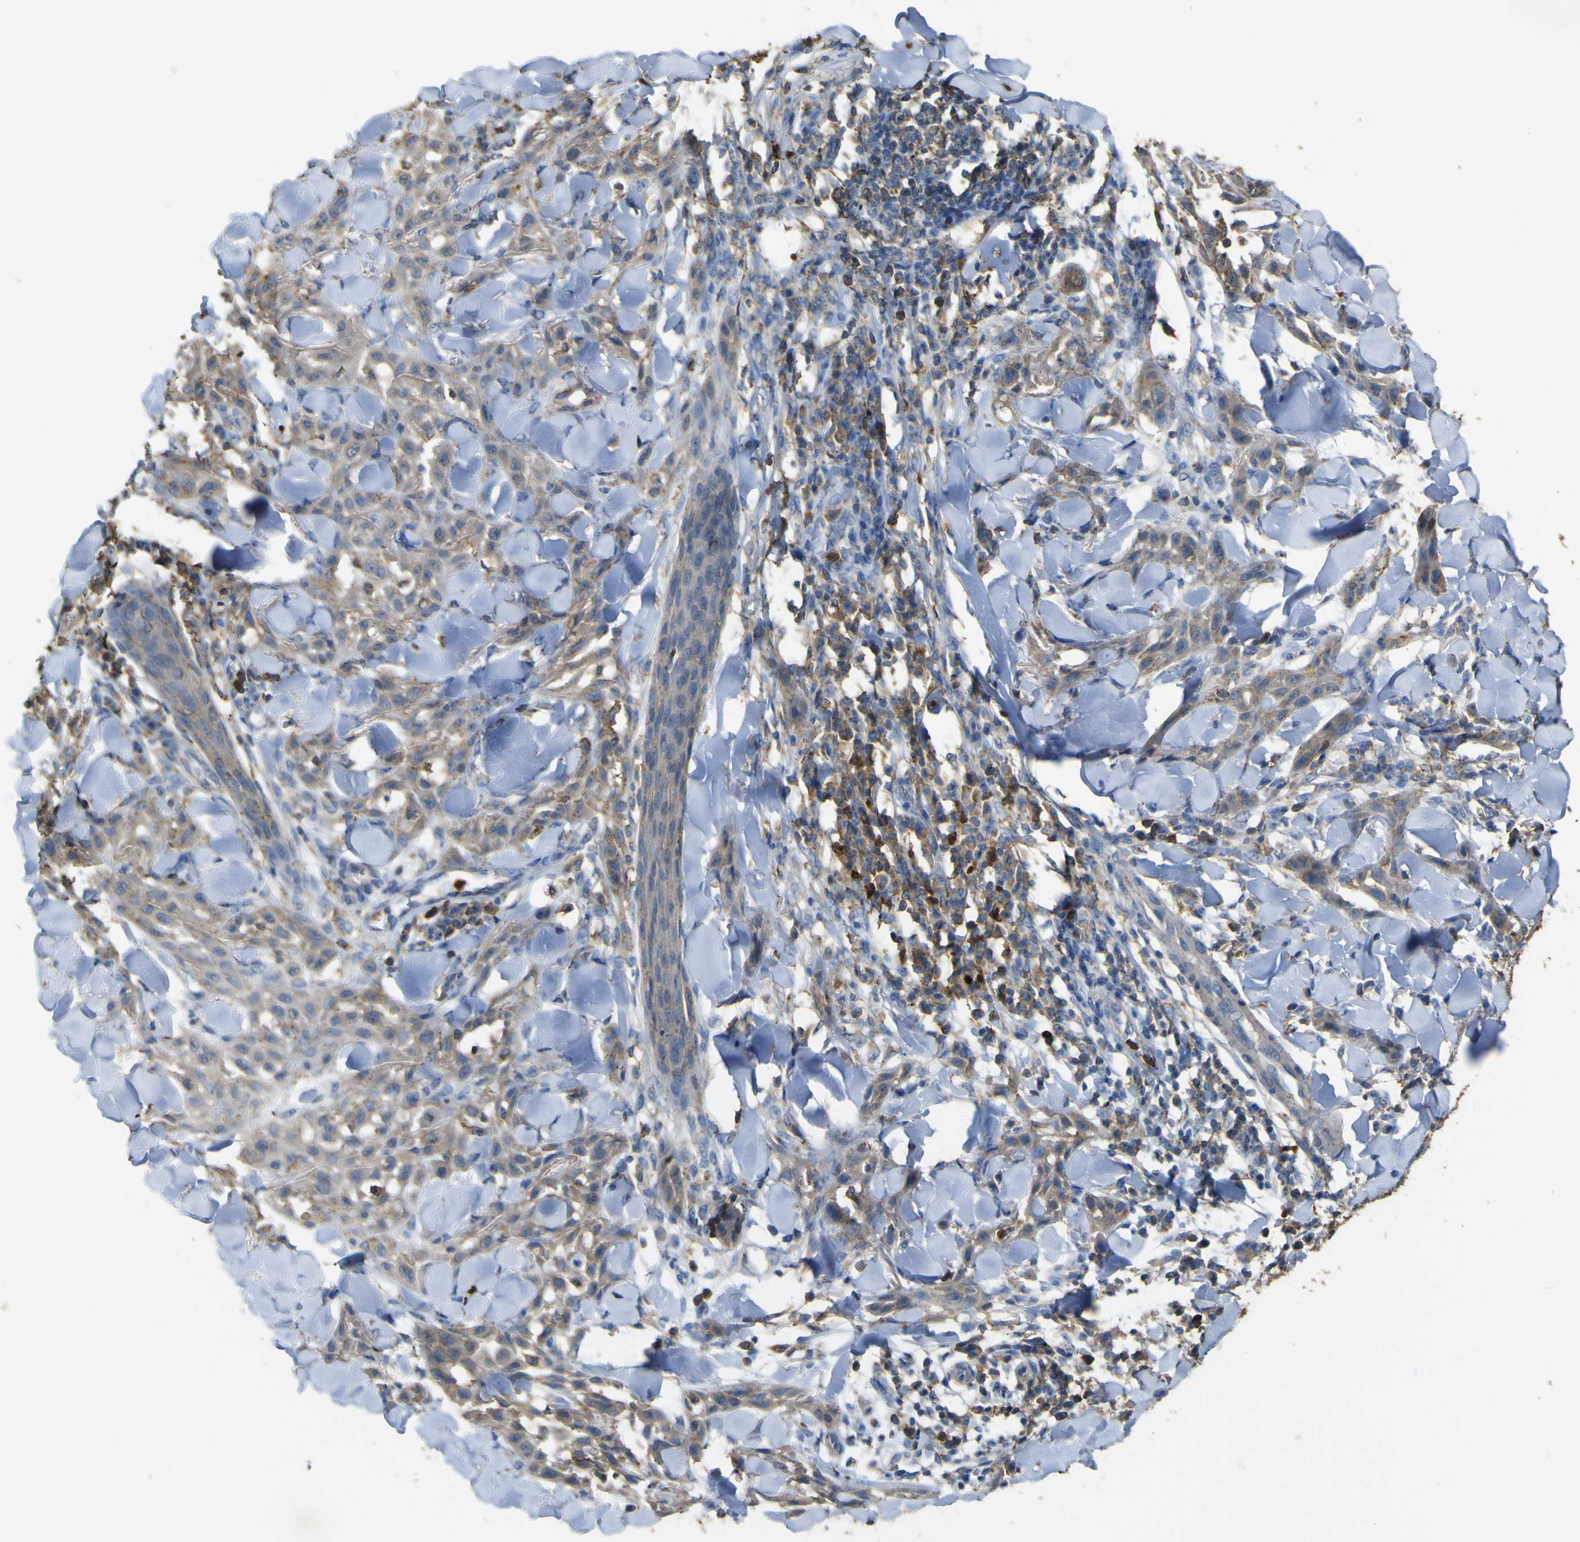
{"staining": {"intensity": "moderate", "quantity": ">75%", "location": "cytoplasmic/membranous"}, "tissue": "skin cancer", "cell_type": "Tumor cells", "image_type": "cancer", "snomed": [{"axis": "morphology", "description": "Squamous cell carcinoma, NOS"}, {"axis": "topography", "description": "Skin"}], "caption": "There is medium levels of moderate cytoplasmic/membranous staining in tumor cells of skin cancer (squamous cell carcinoma), as demonstrated by immunohistochemical staining (brown color).", "gene": "ACSL3", "patient": {"sex": "male", "age": 24}}